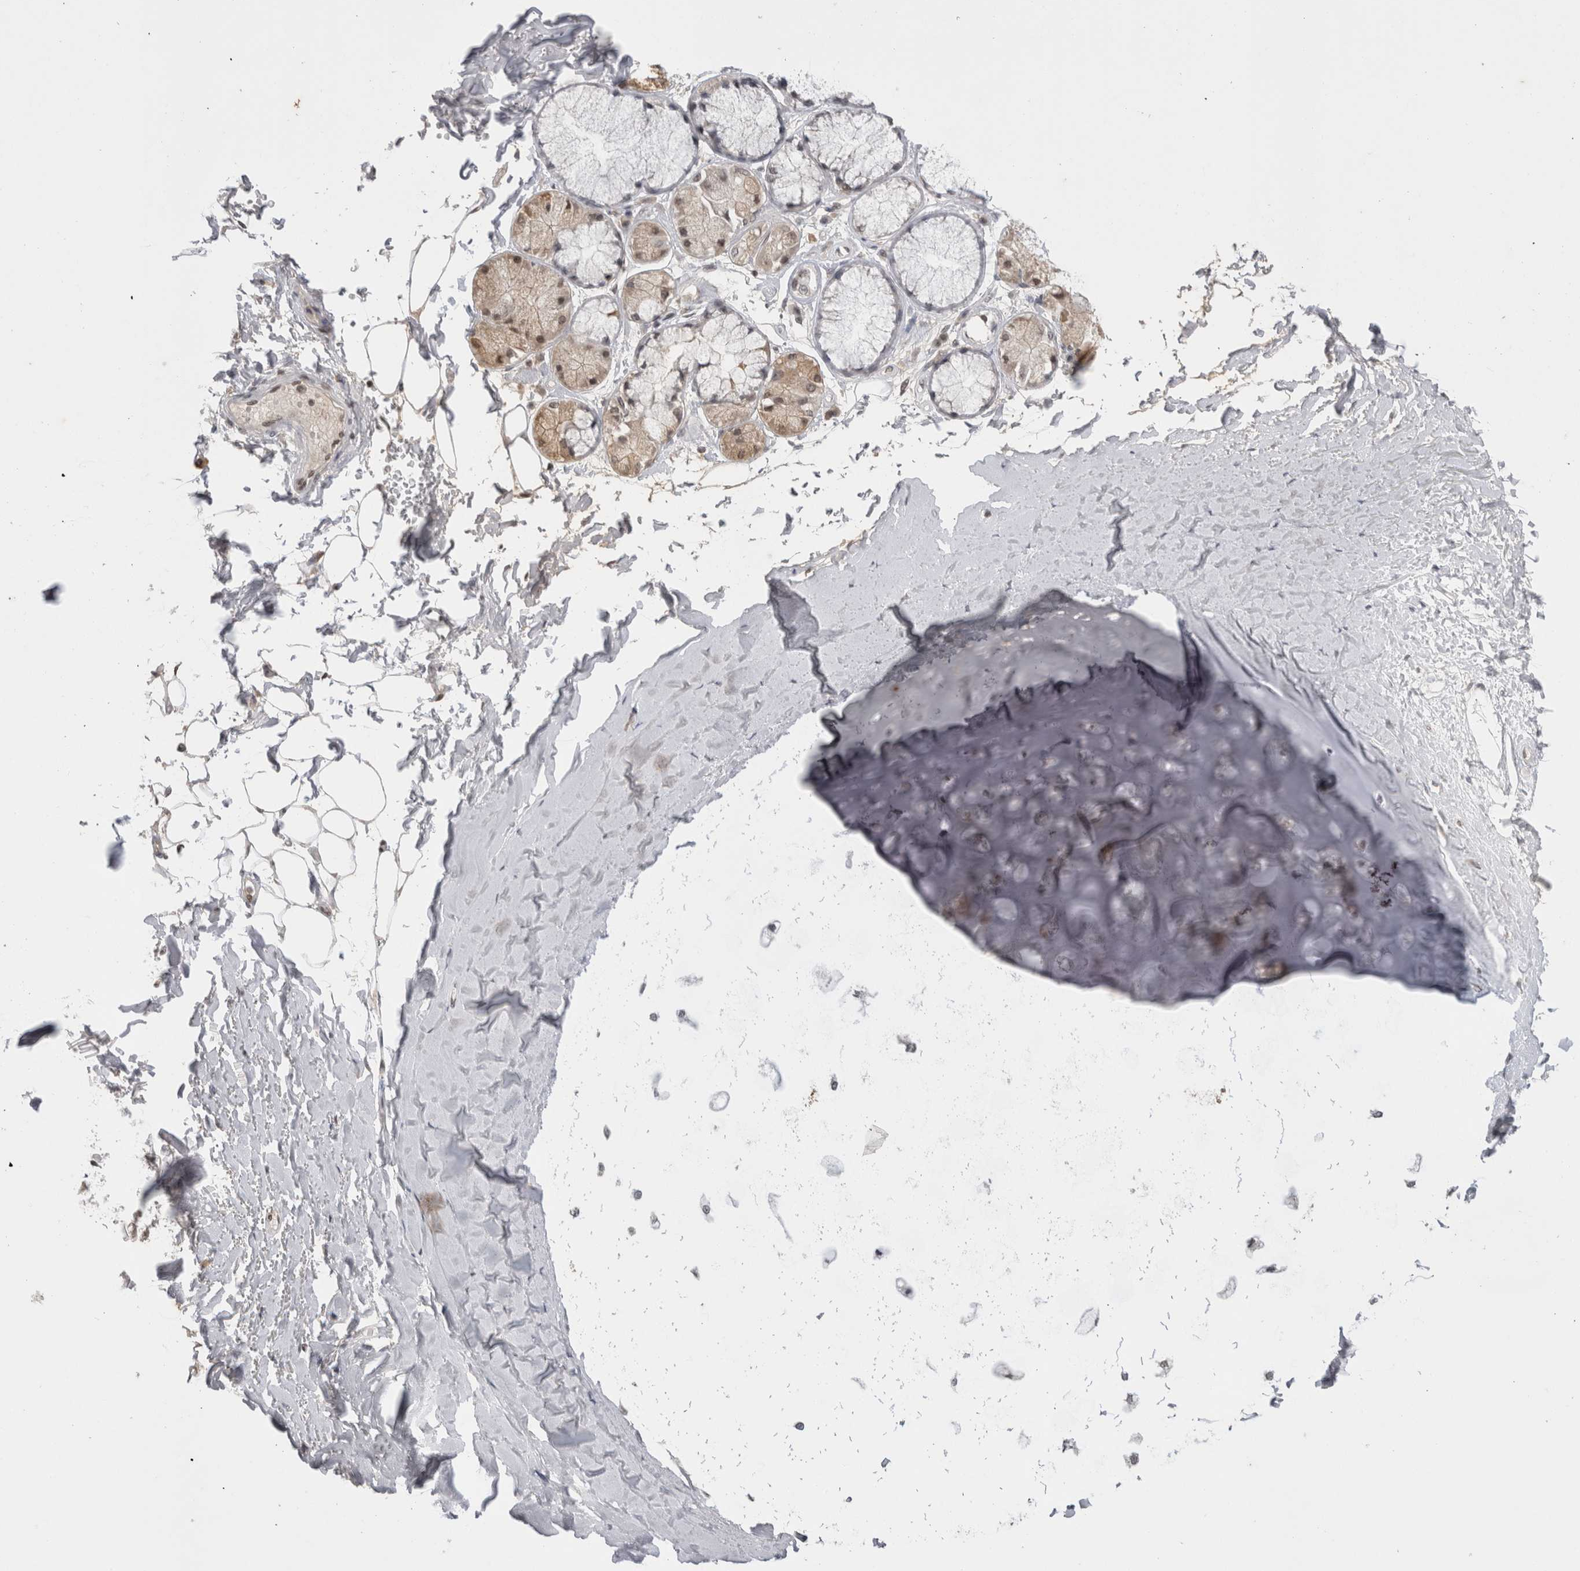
{"staining": {"intensity": "weak", "quantity": "<25%", "location": "cytoplasmic/membranous"}, "tissue": "adipose tissue", "cell_type": "Adipocytes", "image_type": "normal", "snomed": [{"axis": "morphology", "description": "Normal tissue, NOS"}, {"axis": "topography", "description": "Bronchus"}], "caption": "Photomicrograph shows no significant protein expression in adipocytes of unremarkable adipose tissue.", "gene": "DAXX", "patient": {"sex": "male", "age": 66}}